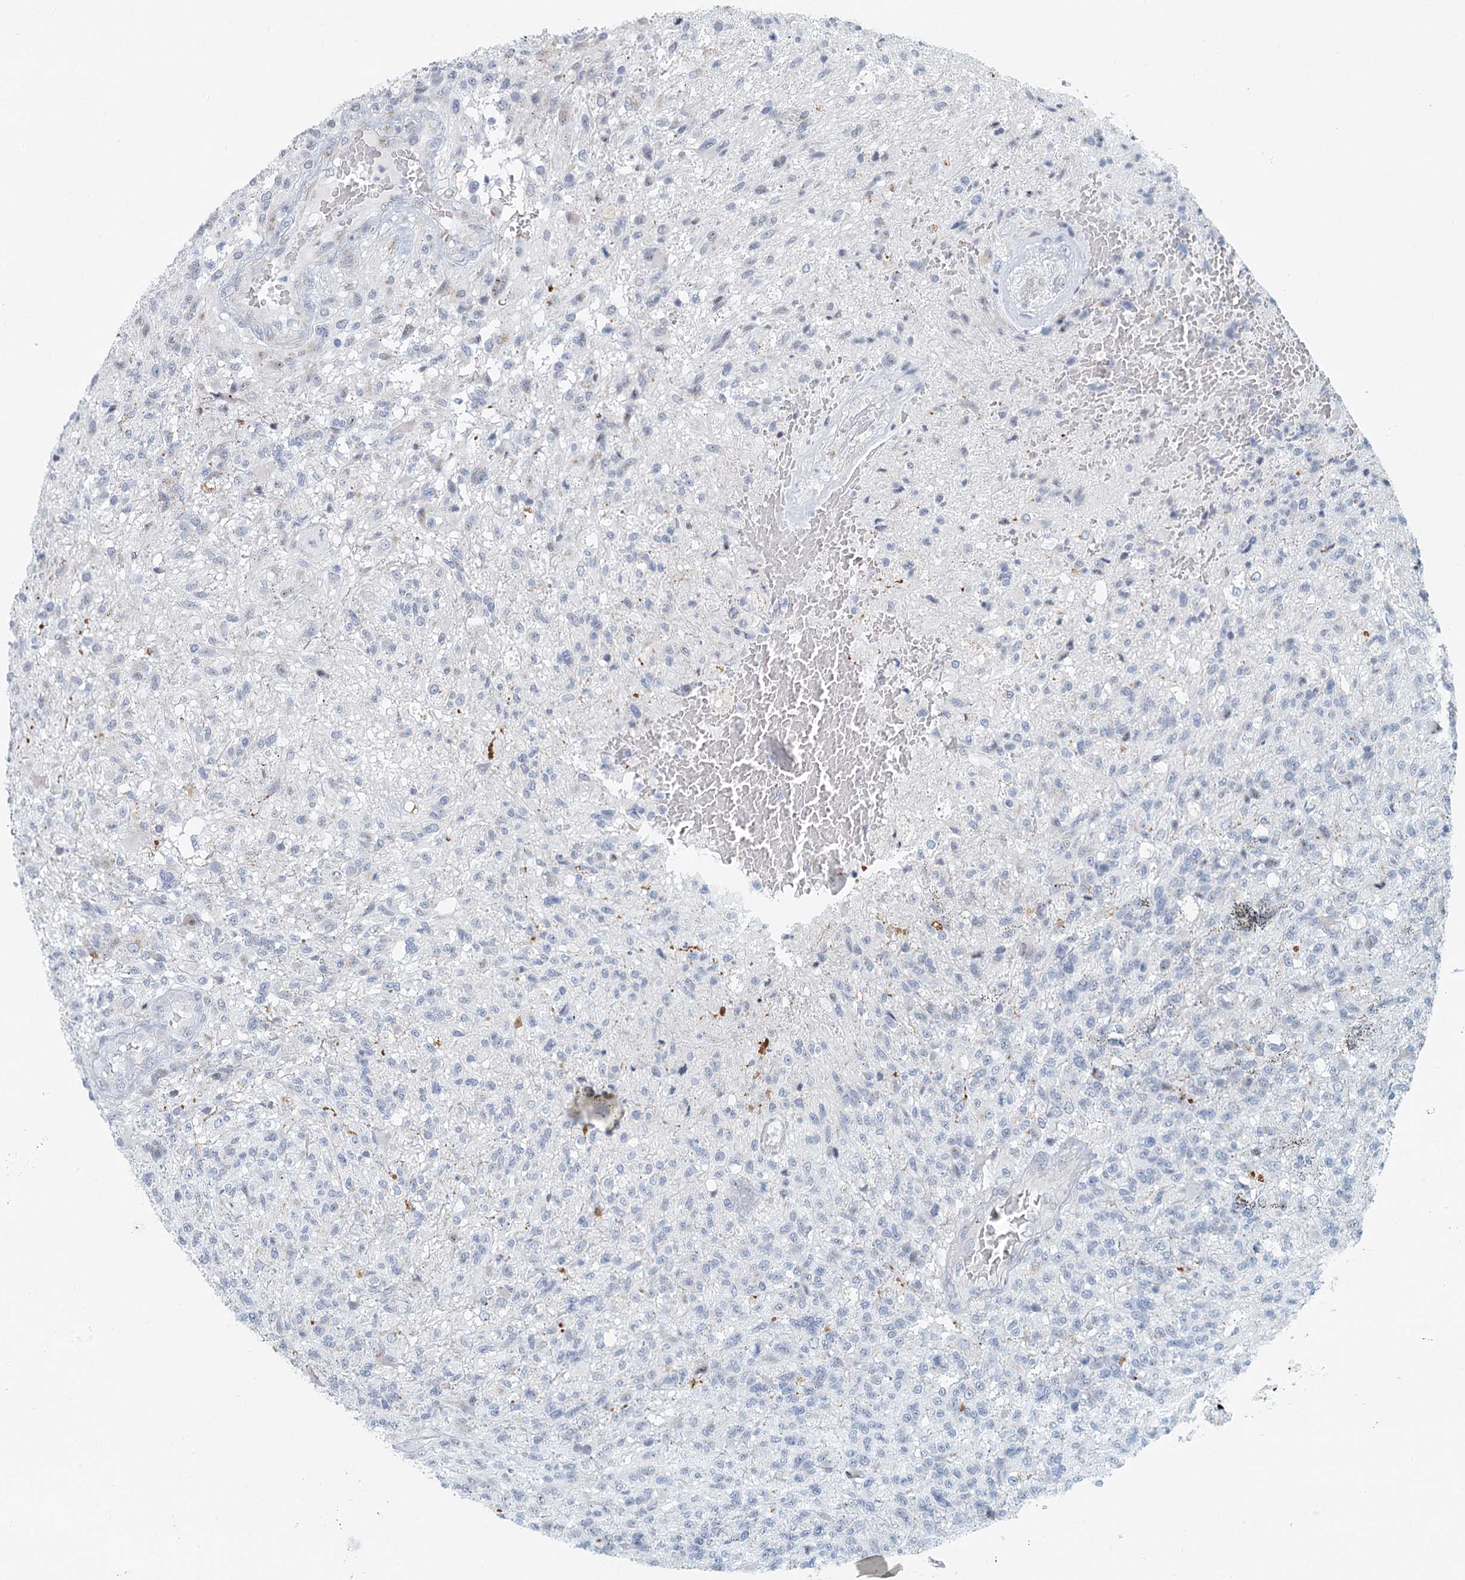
{"staining": {"intensity": "negative", "quantity": "none", "location": "none"}, "tissue": "glioma", "cell_type": "Tumor cells", "image_type": "cancer", "snomed": [{"axis": "morphology", "description": "Glioma, malignant, High grade"}, {"axis": "topography", "description": "Brain"}], "caption": "Glioma stained for a protein using immunohistochemistry reveals no expression tumor cells.", "gene": "ZNF527", "patient": {"sex": "male", "age": 56}}